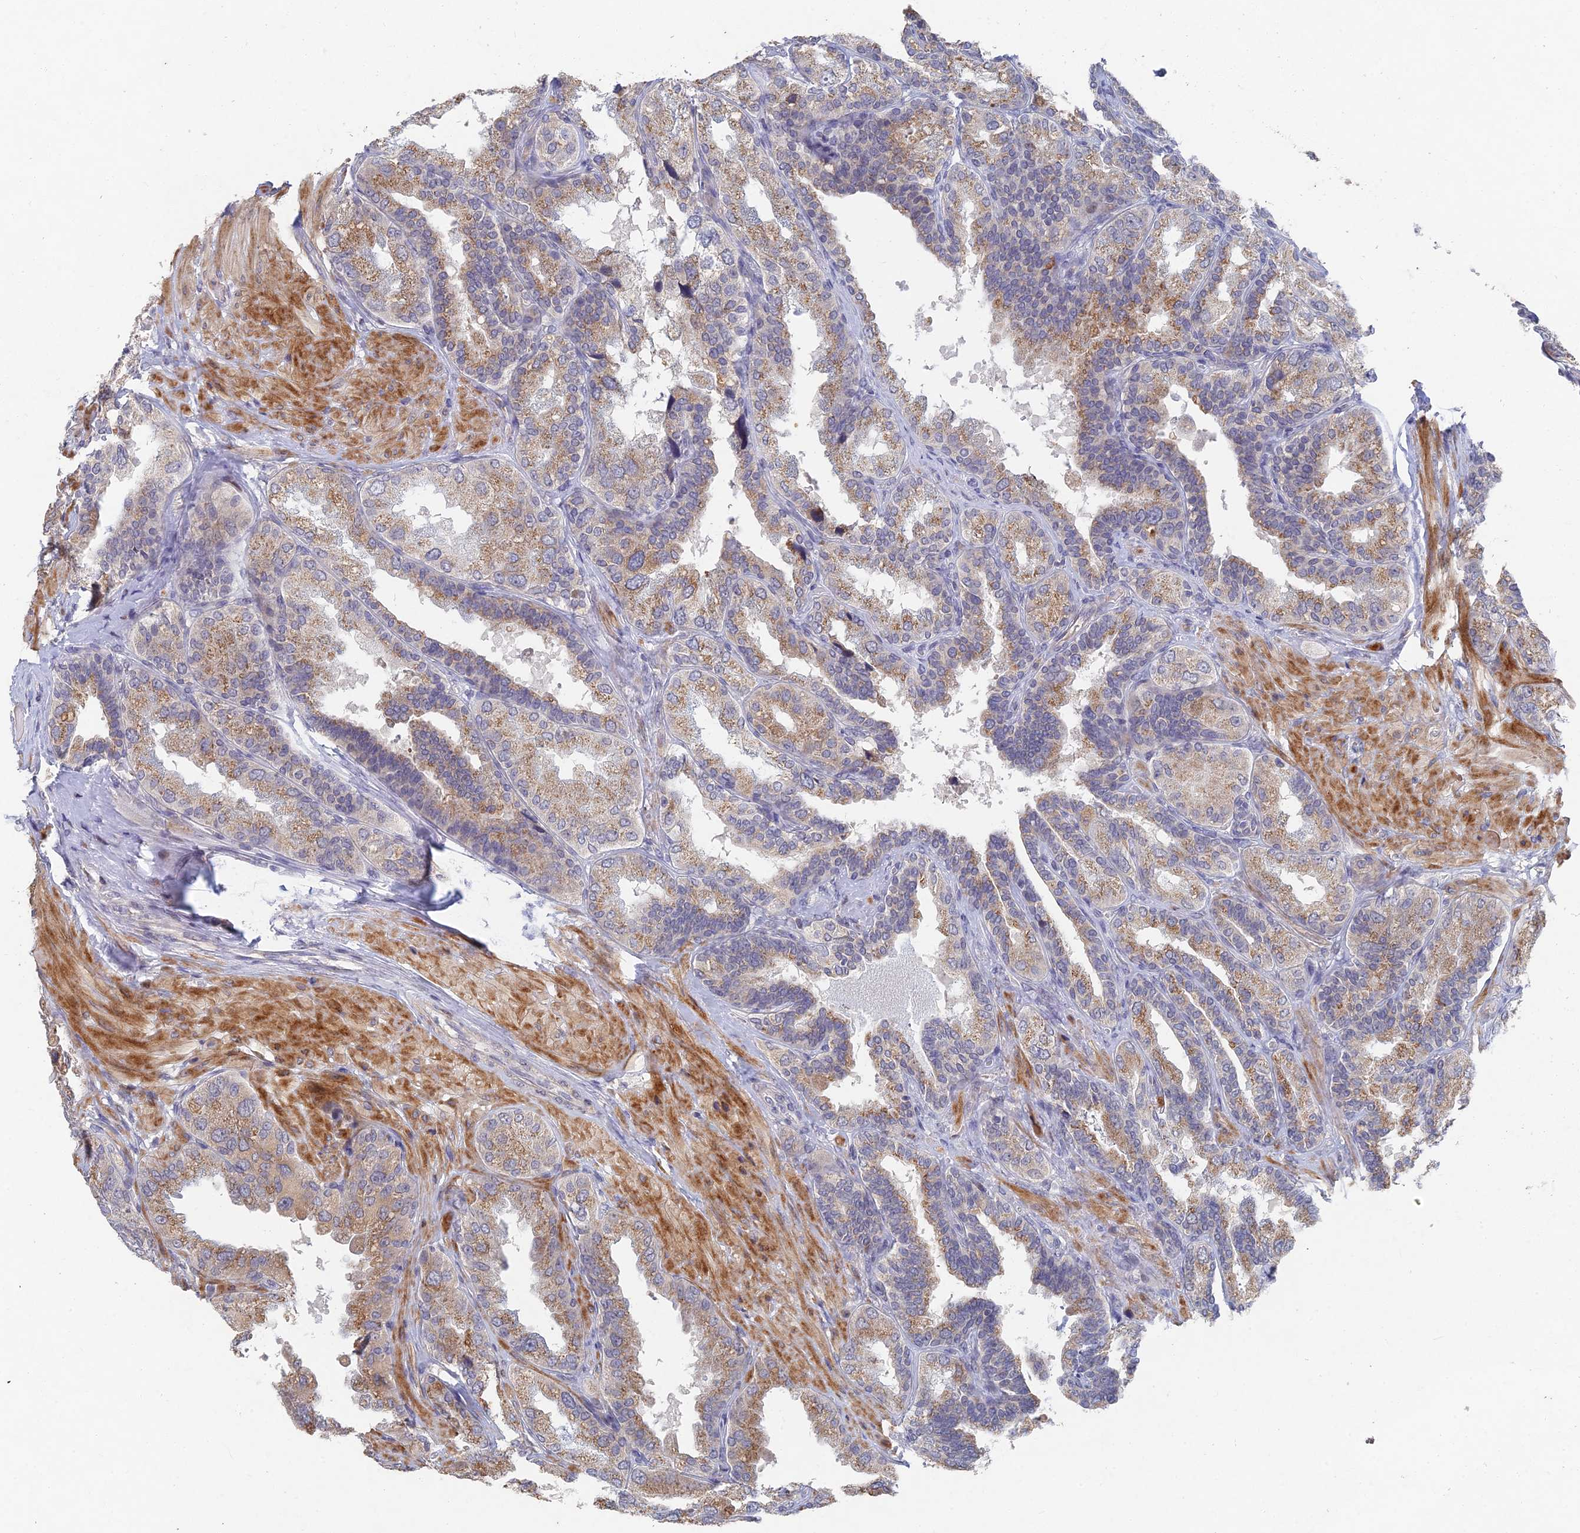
{"staining": {"intensity": "moderate", "quantity": "25%-75%", "location": "cytoplasmic/membranous"}, "tissue": "seminal vesicle", "cell_type": "Glandular cells", "image_type": "normal", "snomed": [{"axis": "morphology", "description": "Normal tissue, NOS"}, {"axis": "topography", "description": "Seminal veicle"}, {"axis": "topography", "description": "Peripheral nerve tissue"}], "caption": "Seminal vesicle was stained to show a protein in brown. There is medium levels of moderate cytoplasmic/membranous positivity in approximately 25%-75% of glandular cells. (Stains: DAB in brown, nuclei in blue, Microscopy: brightfield microscopy at high magnification).", "gene": "GNA15", "patient": {"sex": "male", "age": 63}}